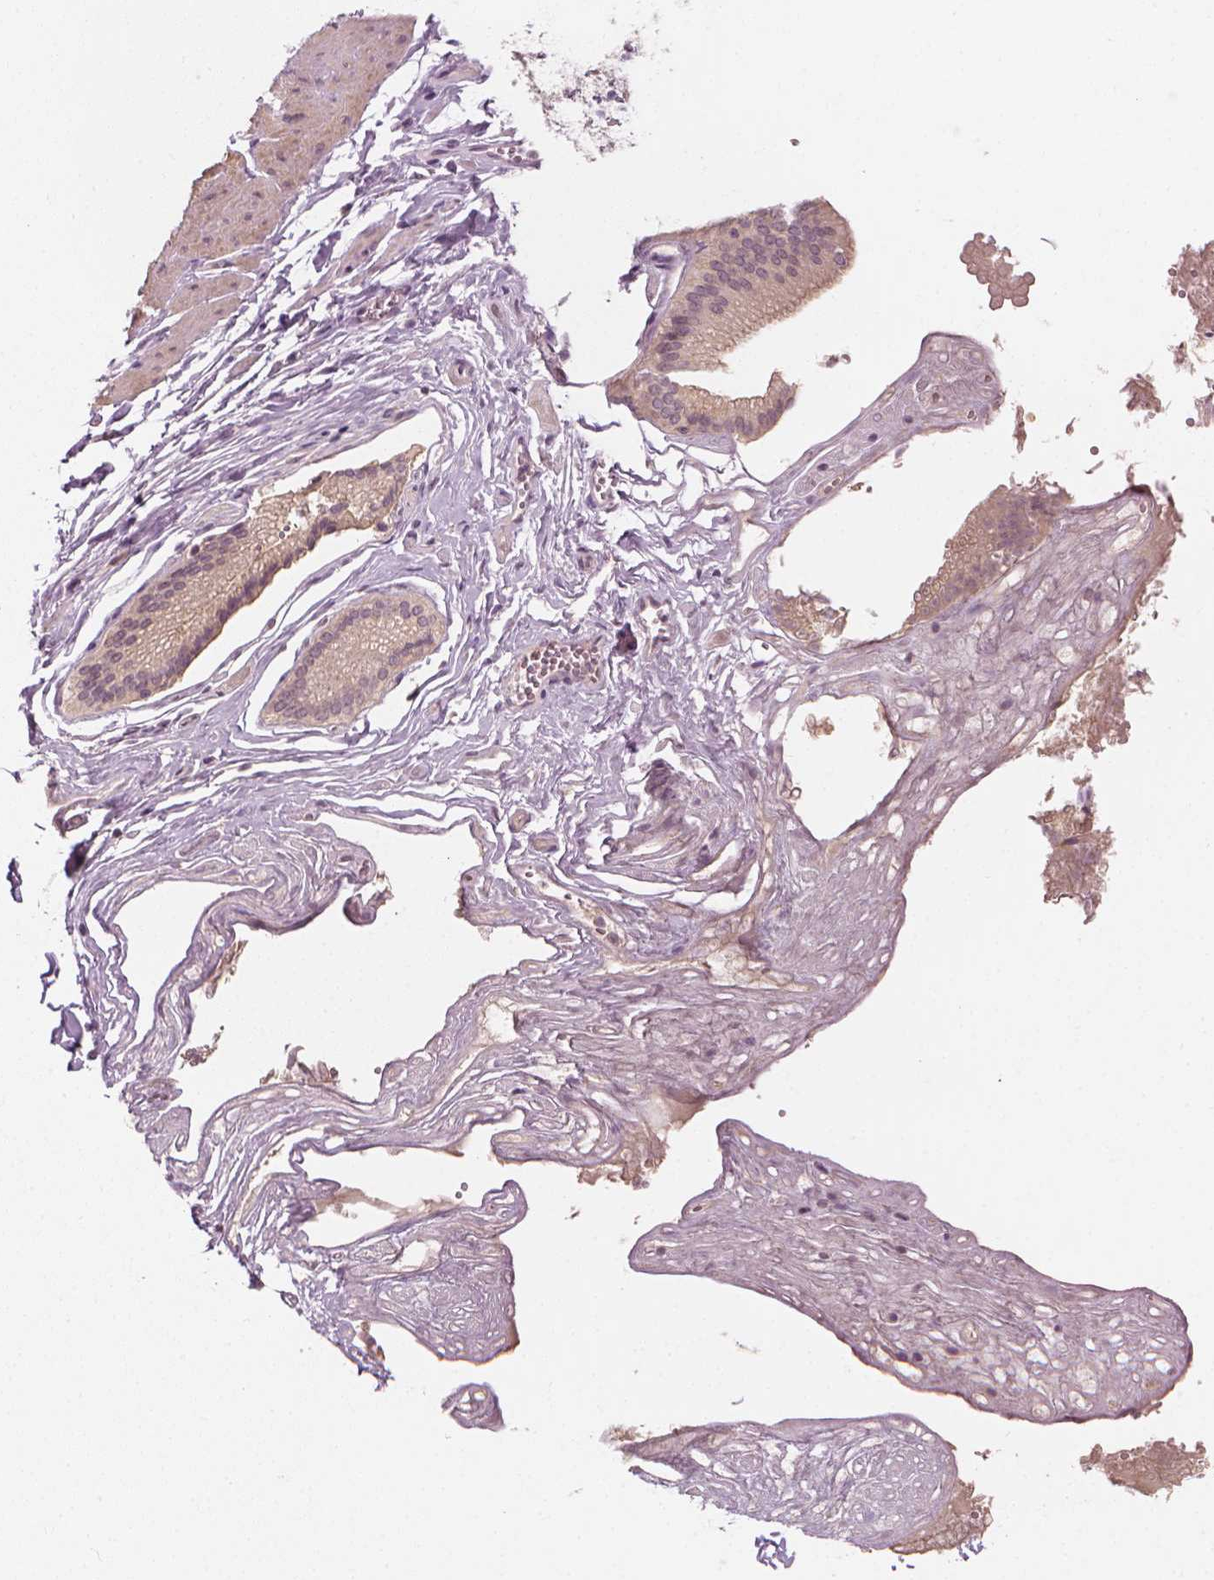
{"staining": {"intensity": "weak", "quantity": ">75%", "location": "cytoplasmic/membranous"}, "tissue": "gallbladder", "cell_type": "Glandular cells", "image_type": "normal", "snomed": [{"axis": "morphology", "description": "Normal tissue, NOS"}, {"axis": "topography", "description": "Gallbladder"}, {"axis": "topography", "description": "Peripheral nerve tissue"}], "caption": "High-power microscopy captured an IHC photomicrograph of benign gallbladder, revealing weak cytoplasmic/membranous staining in approximately >75% of glandular cells.", "gene": "SAXO2", "patient": {"sex": "male", "age": 17}}